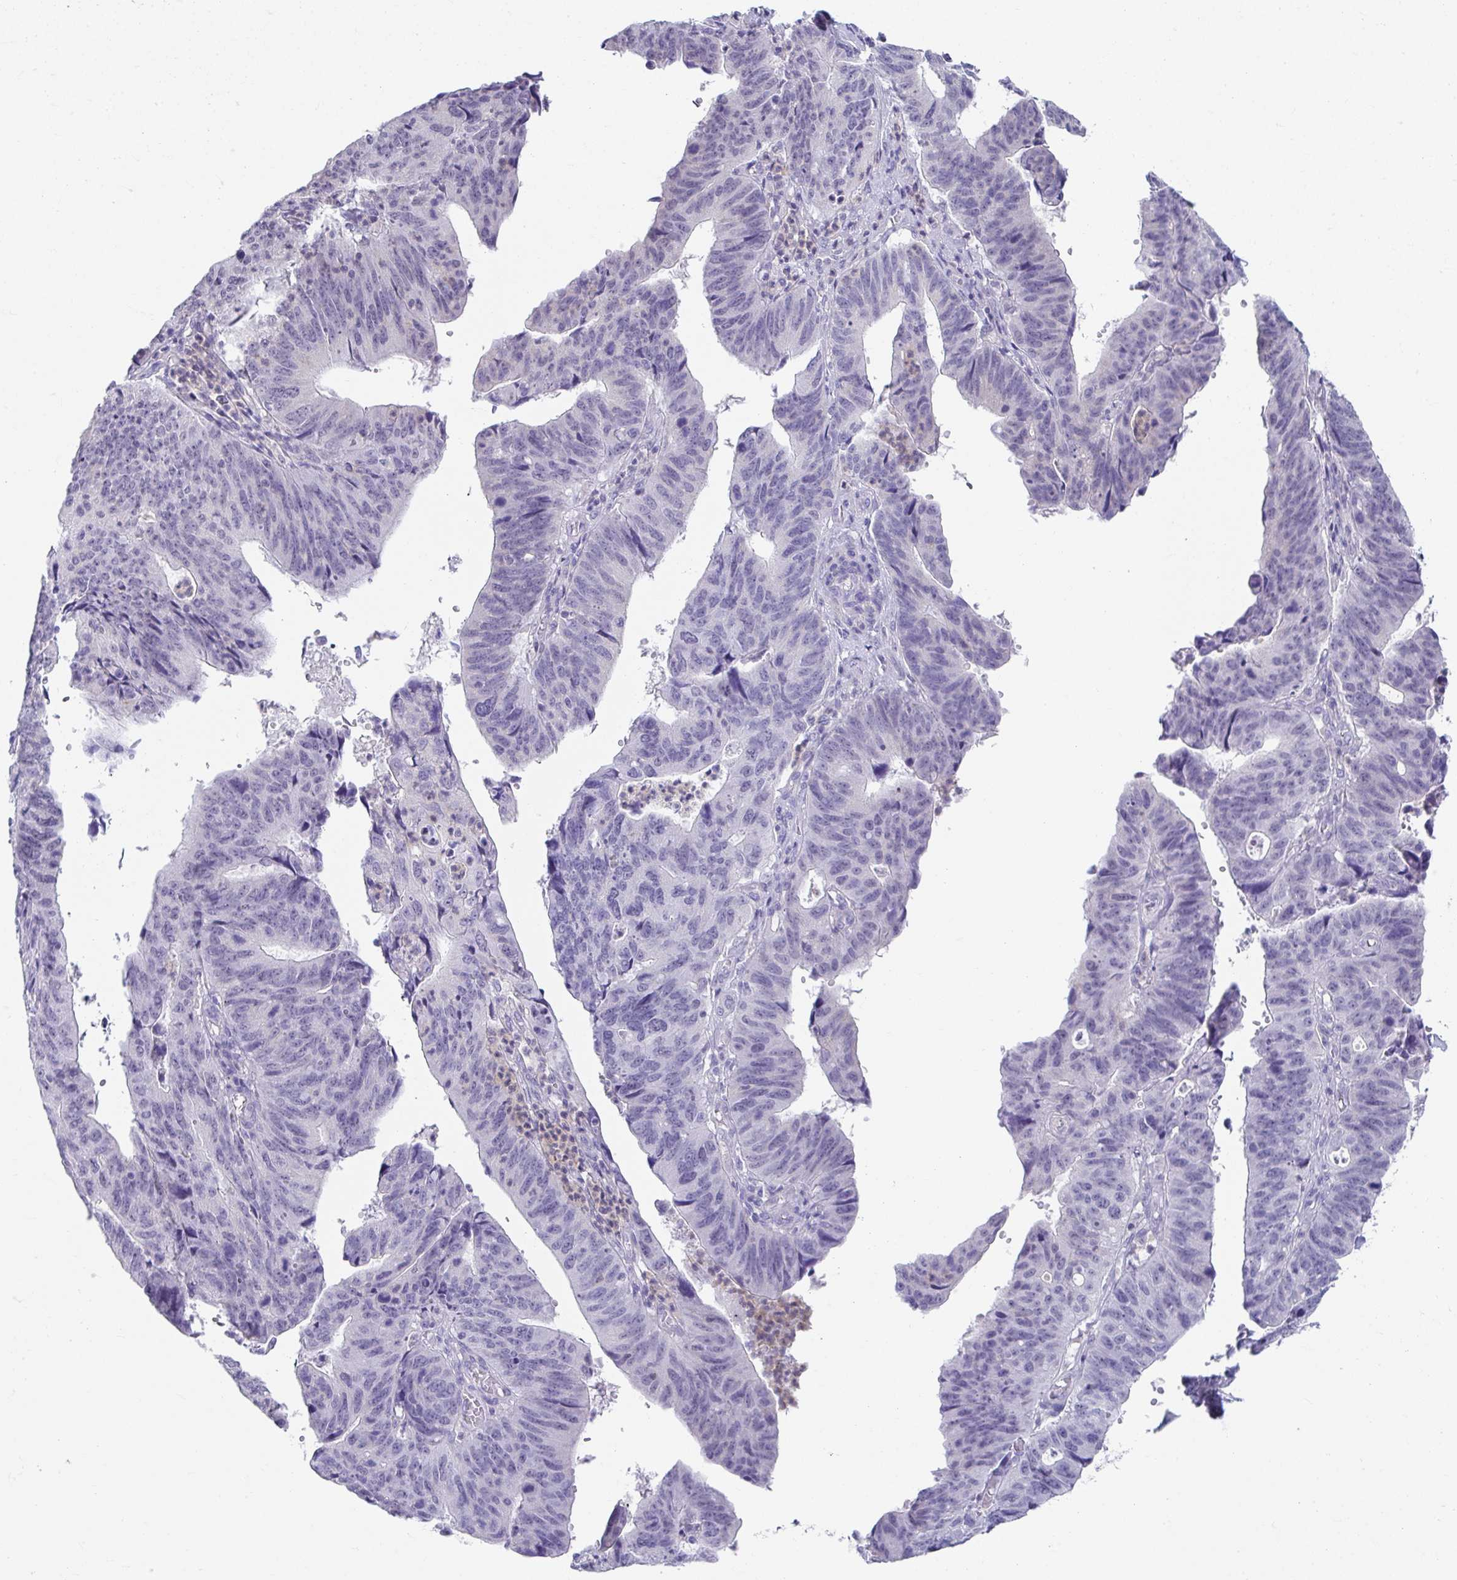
{"staining": {"intensity": "negative", "quantity": "none", "location": "none"}, "tissue": "stomach cancer", "cell_type": "Tumor cells", "image_type": "cancer", "snomed": [{"axis": "morphology", "description": "Adenocarcinoma, NOS"}, {"axis": "topography", "description": "Stomach"}], "caption": "Tumor cells show no significant staining in stomach cancer (adenocarcinoma).", "gene": "CXCR1", "patient": {"sex": "male", "age": 59}}